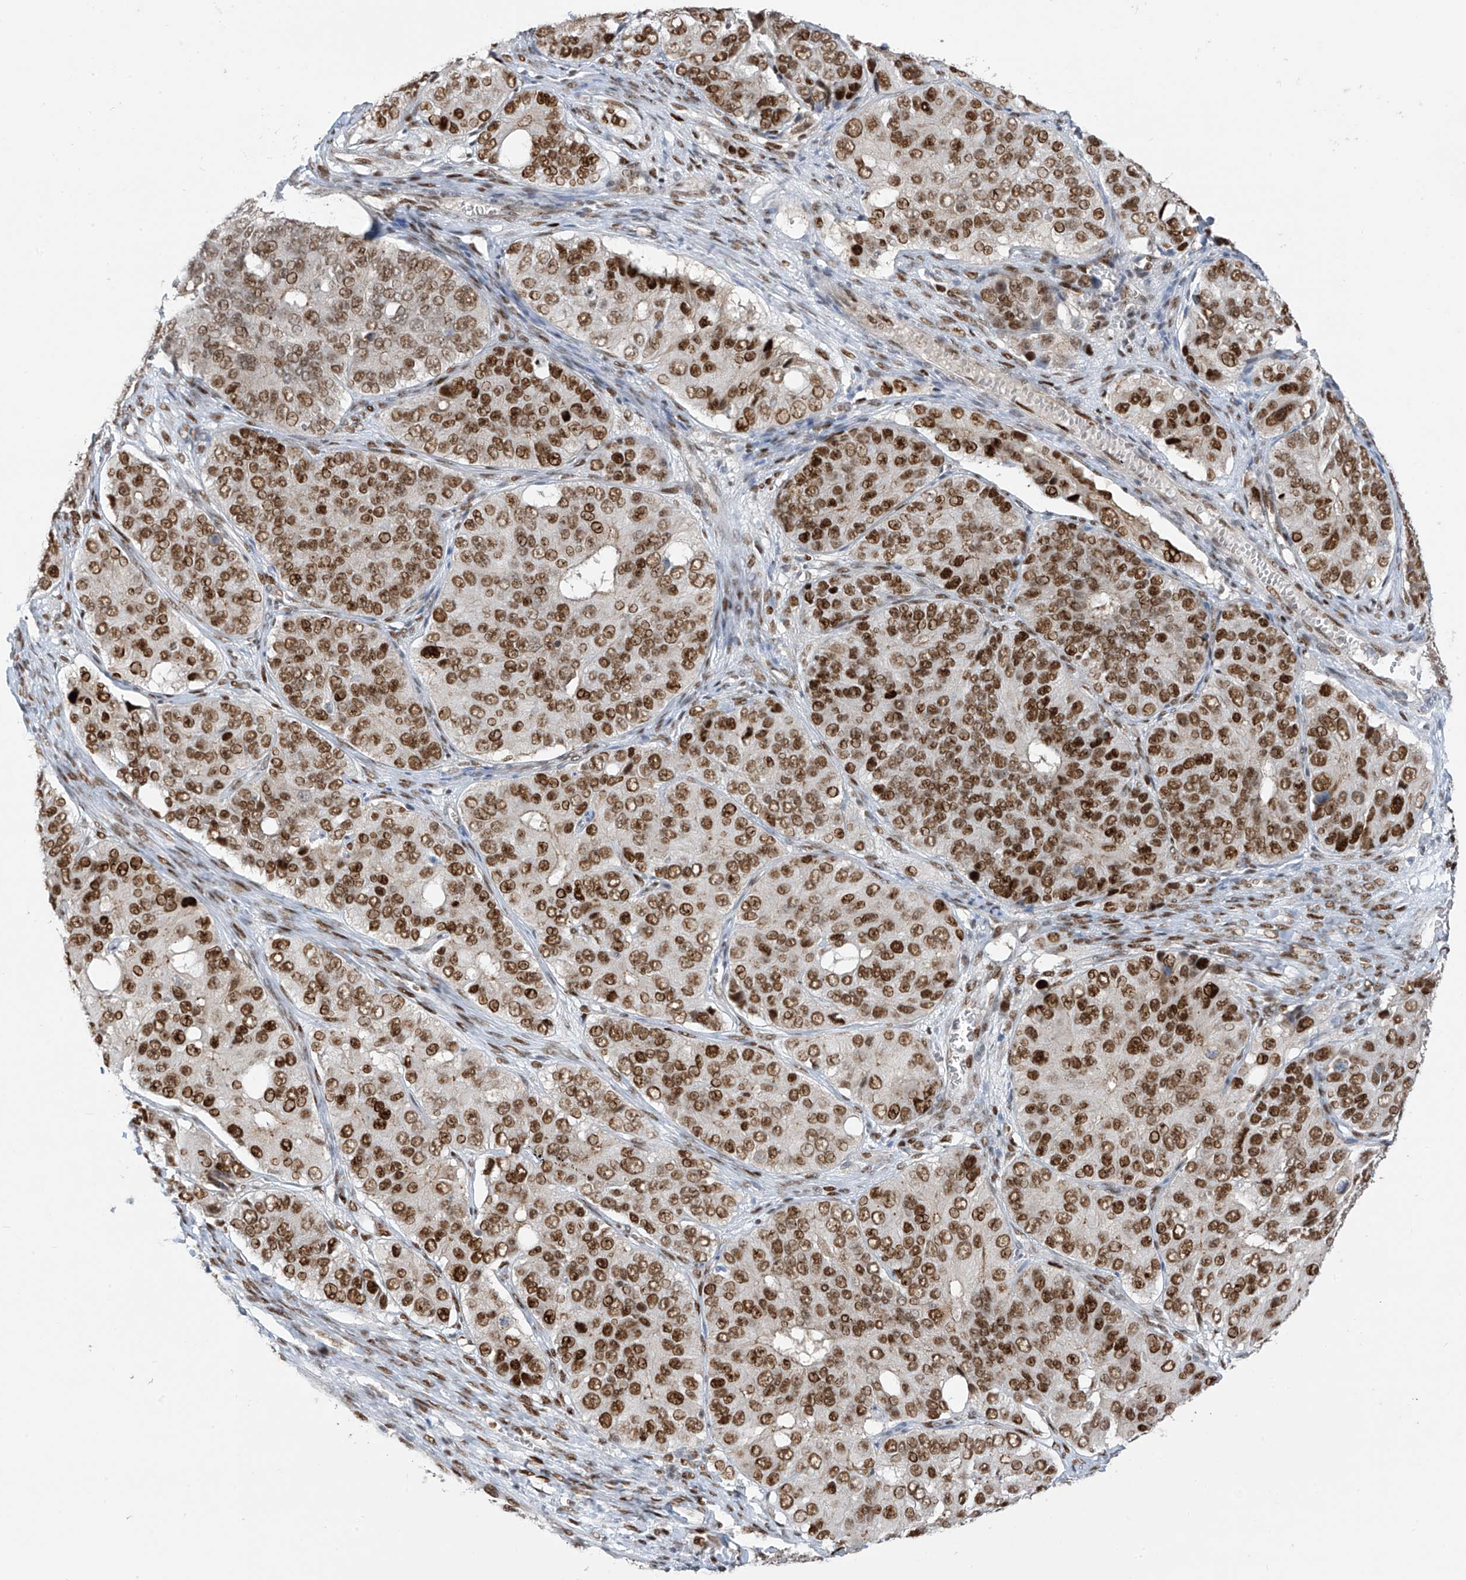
{"staining": {"intensity": "strong", "quantity": ">75%", "location": "nuclear"}, "tissue": "ovarian cancer", "cell_type": "Tumor cells", "image_type": "cancer", "snomed": [{"axis": "morphology", "description": "Carcinoma, endometroid"}, {"axis": "topography", "description": "Ovary"}], "caption": "The immunohistochemical stain highlights strong nuclear expression in tumor cells of ovarian endometroid carcinoma tissue.", "gene": "ZCWPW2", "patient": {"sex": "female", "age": 51}}